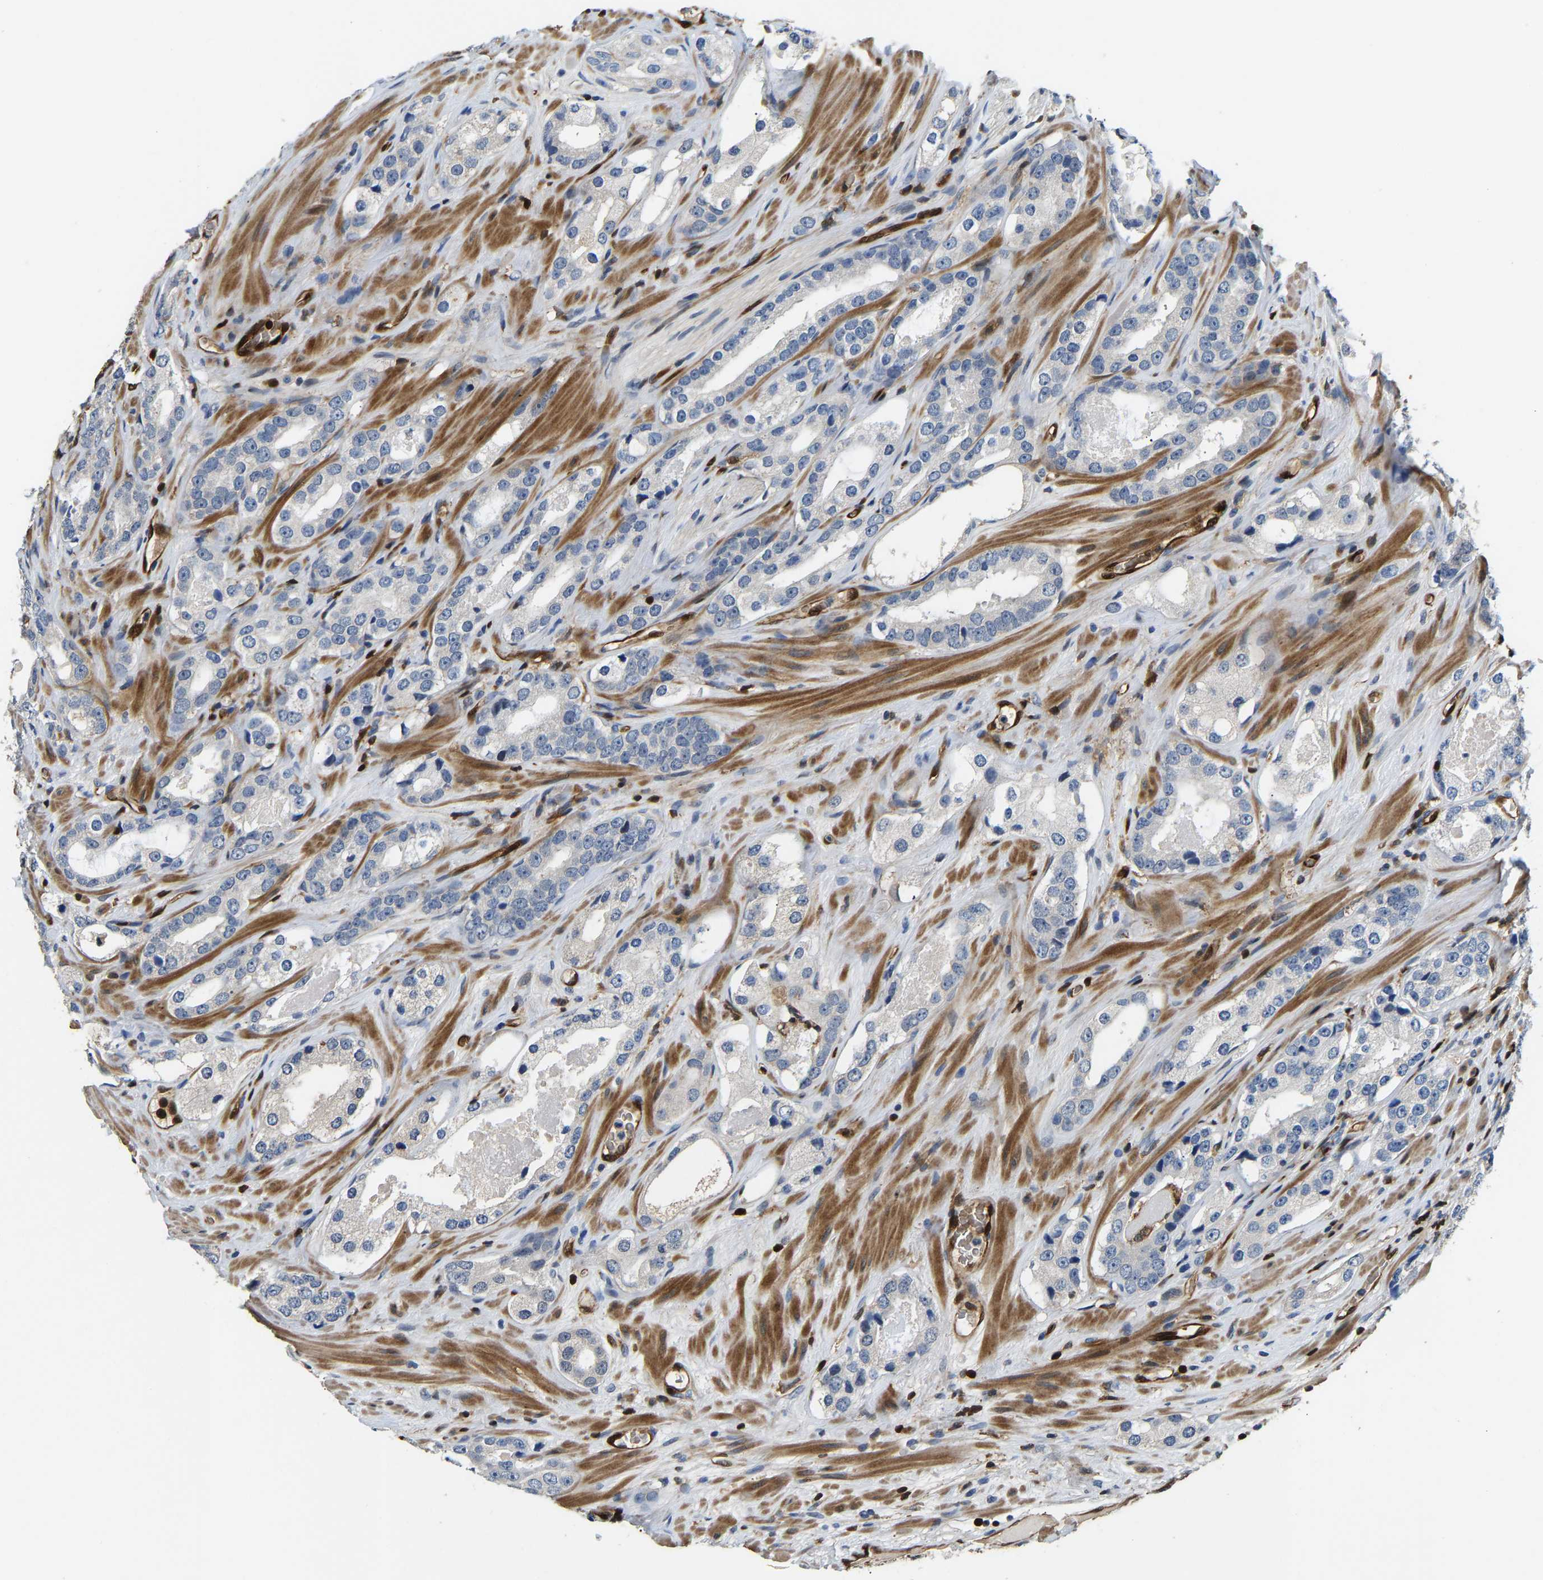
{"staining": {"intensity": "negative", "quantity": "none", "location": "none"}, "tissue": "prostate cancer", "cell_type": "Tumor cells", "image_type": "cancer", "snomed": [{"axis": "morphology", "description": "Adenocarcinoma, High grade"}, {"axis": "topography", "description": "Prostate"}], "caption": "High-grade adenocarcinoma (prostate) was stained to show a protein in brown. There is no significant expression in tumor cells. (Immunohistochemistry, brightfield microscopy, high magnification).", "gene": "GIMAP7", "patient": {"sex": "male", "age": 63}}